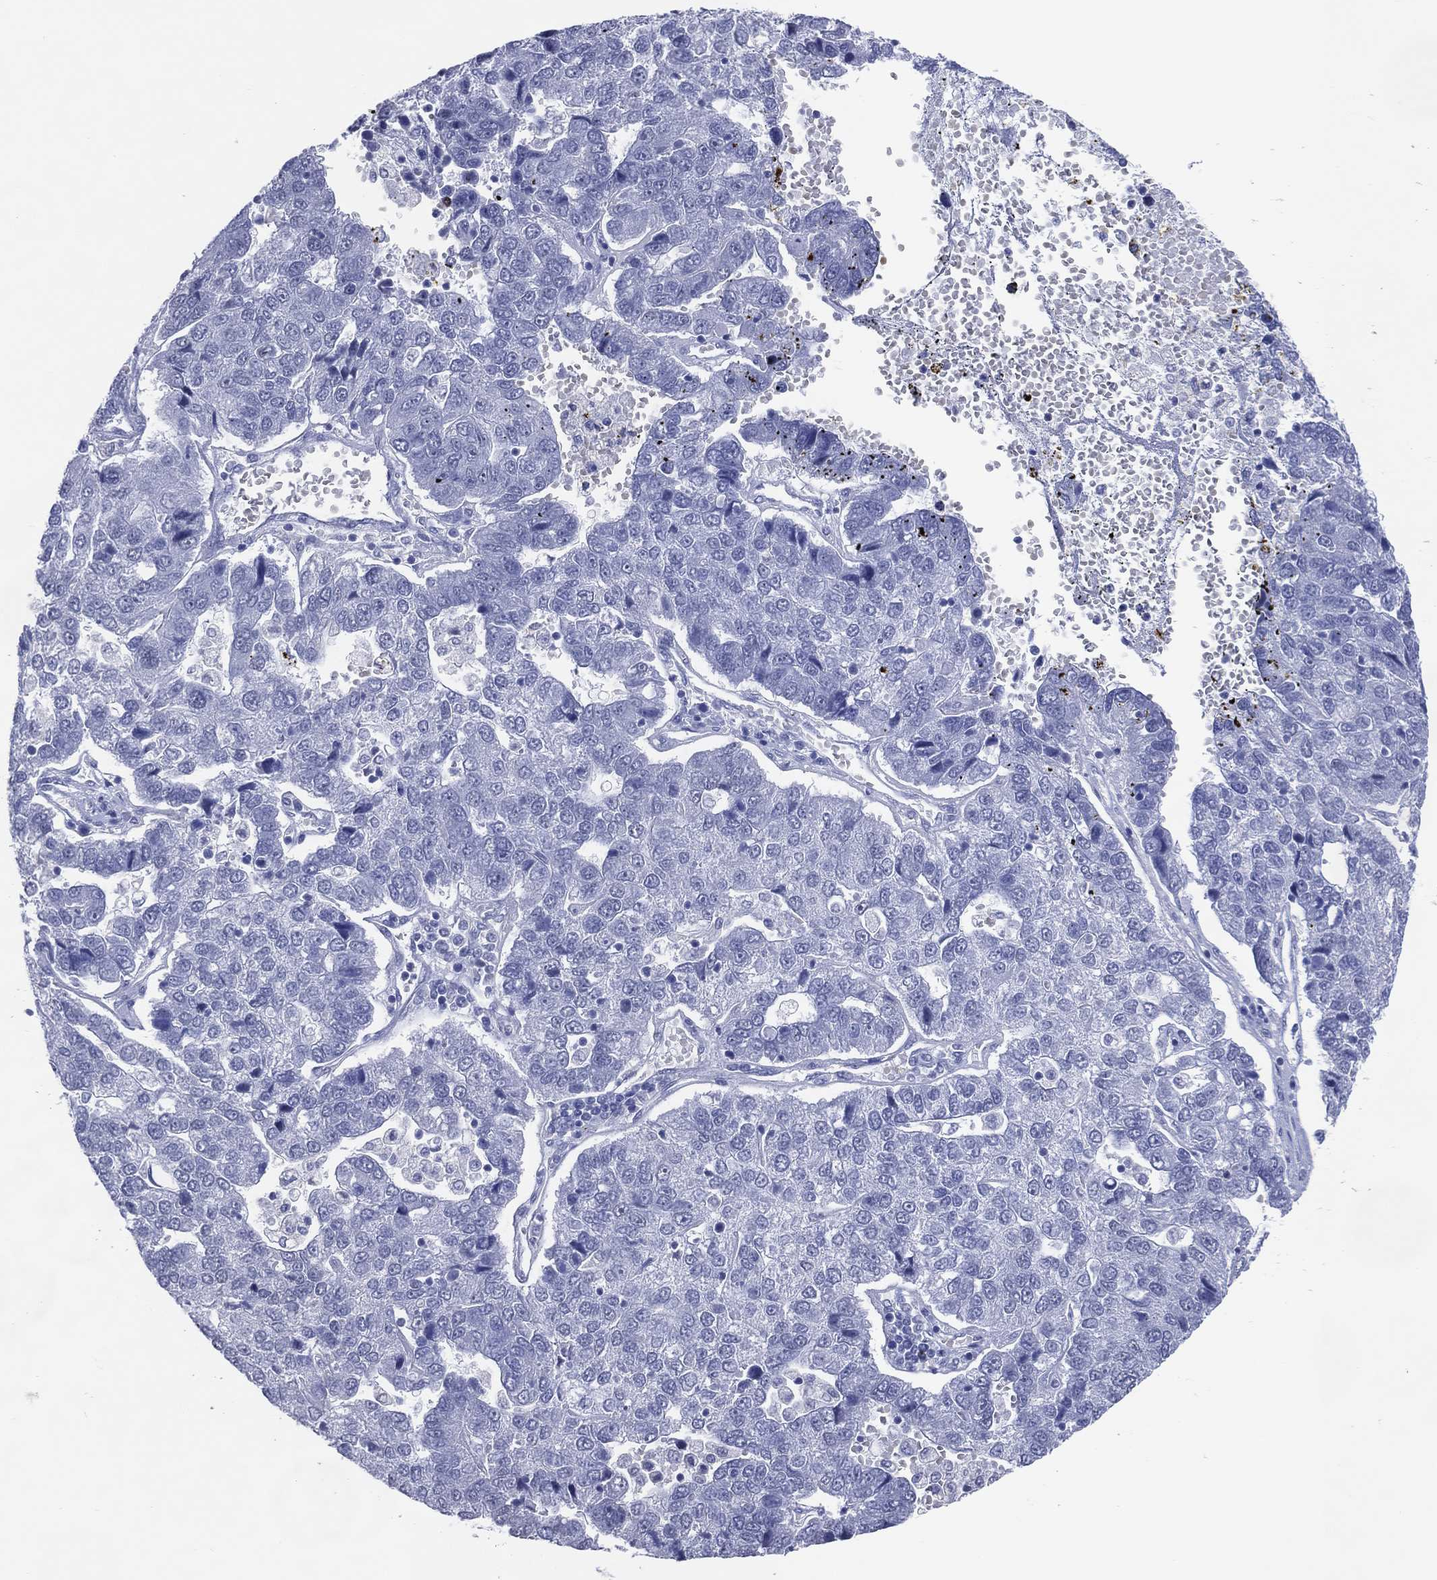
{"staining": {"intensity": "negative", "quantity": "none", "location": "none"}, "tissue": "pancreatic cancer", "cell_type": "Tumor cells", "image_type": "cancer", "snomed": [{"axis": "morphology", "description": "Adenocarcinoma, NOS"}, {"axis": "topography", "description": "Pancreas"}], "caption": "Immunohistochemical staining of adenocarcinoma (pancreatic) exhibits no significant expression in tumor cells. (IHC, brightfield microscopy, high magnification).", "gene": "CFAP58", "patient": {"sex": "female", "age": 61}}